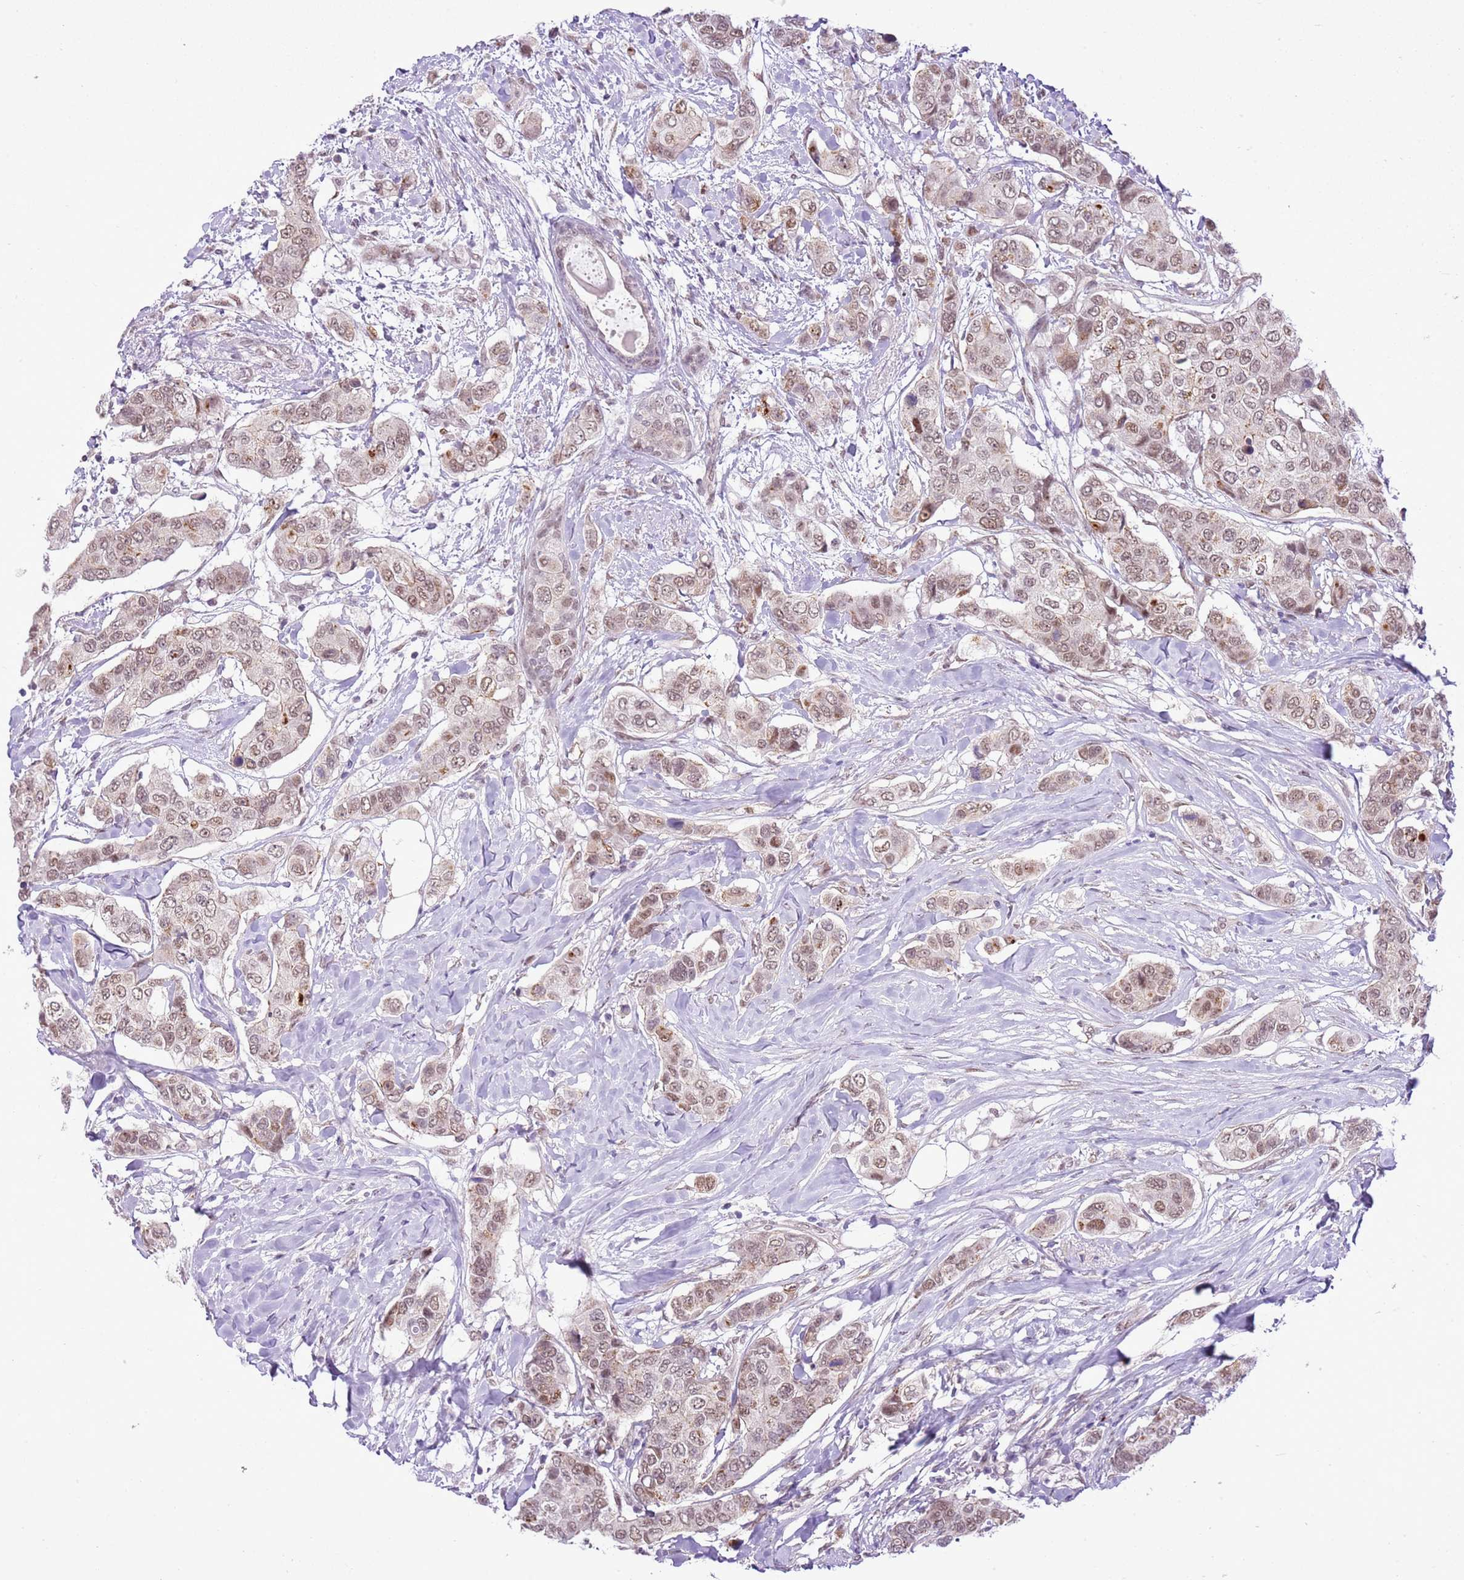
{"staining": {"intensity": "weak", "quantity": ">75%", "location": "nuclear"}, "tissue": "breast cancer", "cell_type": "Tumor cells", "image_type": "cancer", "snomed": [{"axis": "morphology", "description": "Lobular carcinoma"}, {"axis": "topography", "description": "Breast"}], "caption": "An immunohistochemistry photomicrograph of neoplastic tissue is shown. Protein staining in brown highlights weak nuclear positivity in breast cancer within tumor cells. (brown staining indicates protein expression, while blue staining denotes nuclei).", "gene": "NACC2", "patient": {"sex": "female", "age": 51}}